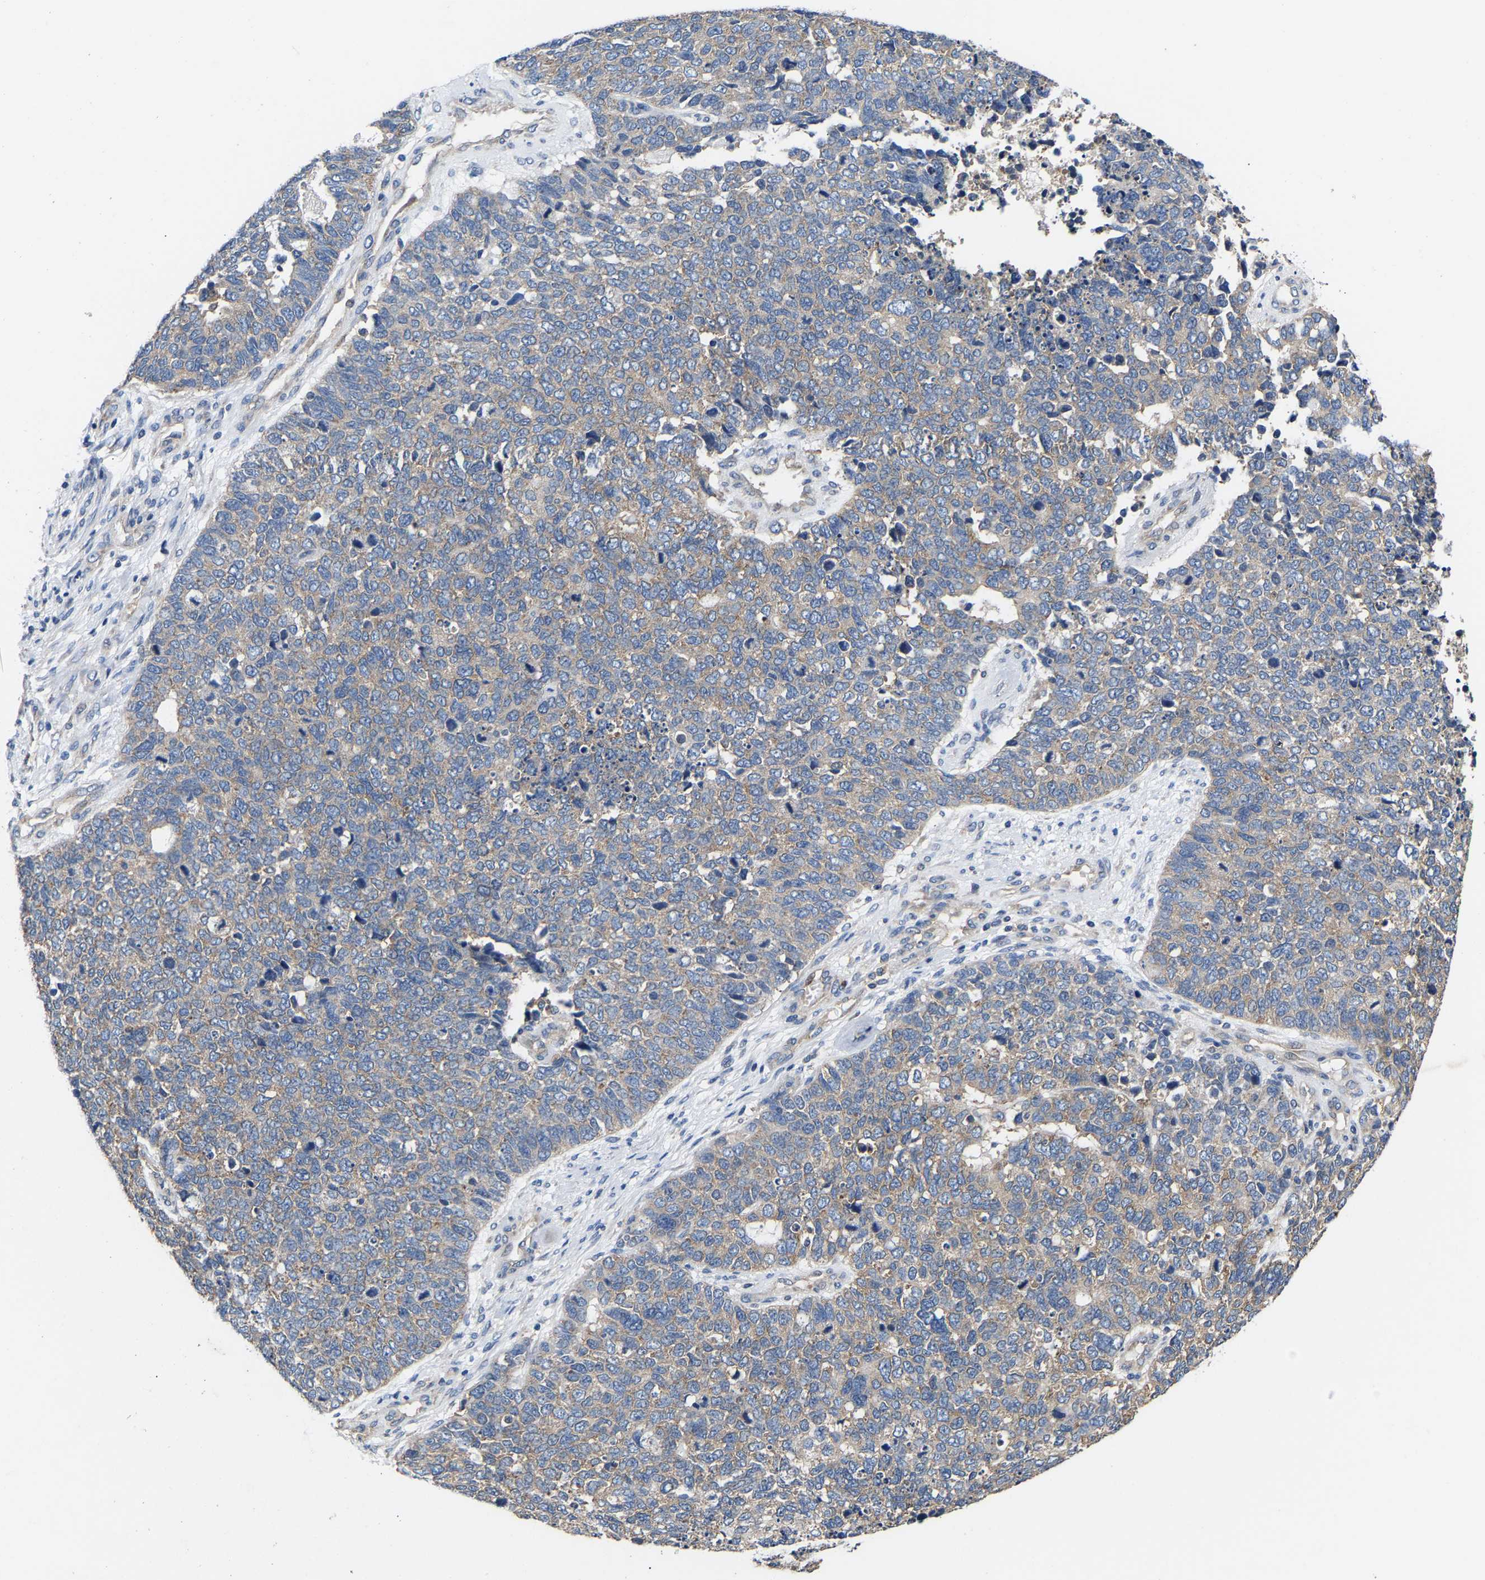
{"staining": {"intensity": "weak", "quantity": ">75%", "location": "cytoplasmic/membranous"}, "tissue": "cervical cancer", "cell_type": "Tumor cells", "image_type": "cancer", "snomed": [{"axis": "morphology", "description": "Squamous cell carcinoma, NOS"}, {"axis": "topography", "description": "Cervix"}], "caption": "A brown stain labels weak cytoplasmic/membranous staining of a protein in human squamous cell carcinoma (cervical) tumor cells.", "gene": "AIMP2", "patient": {"sex": "female", "age": 63}}